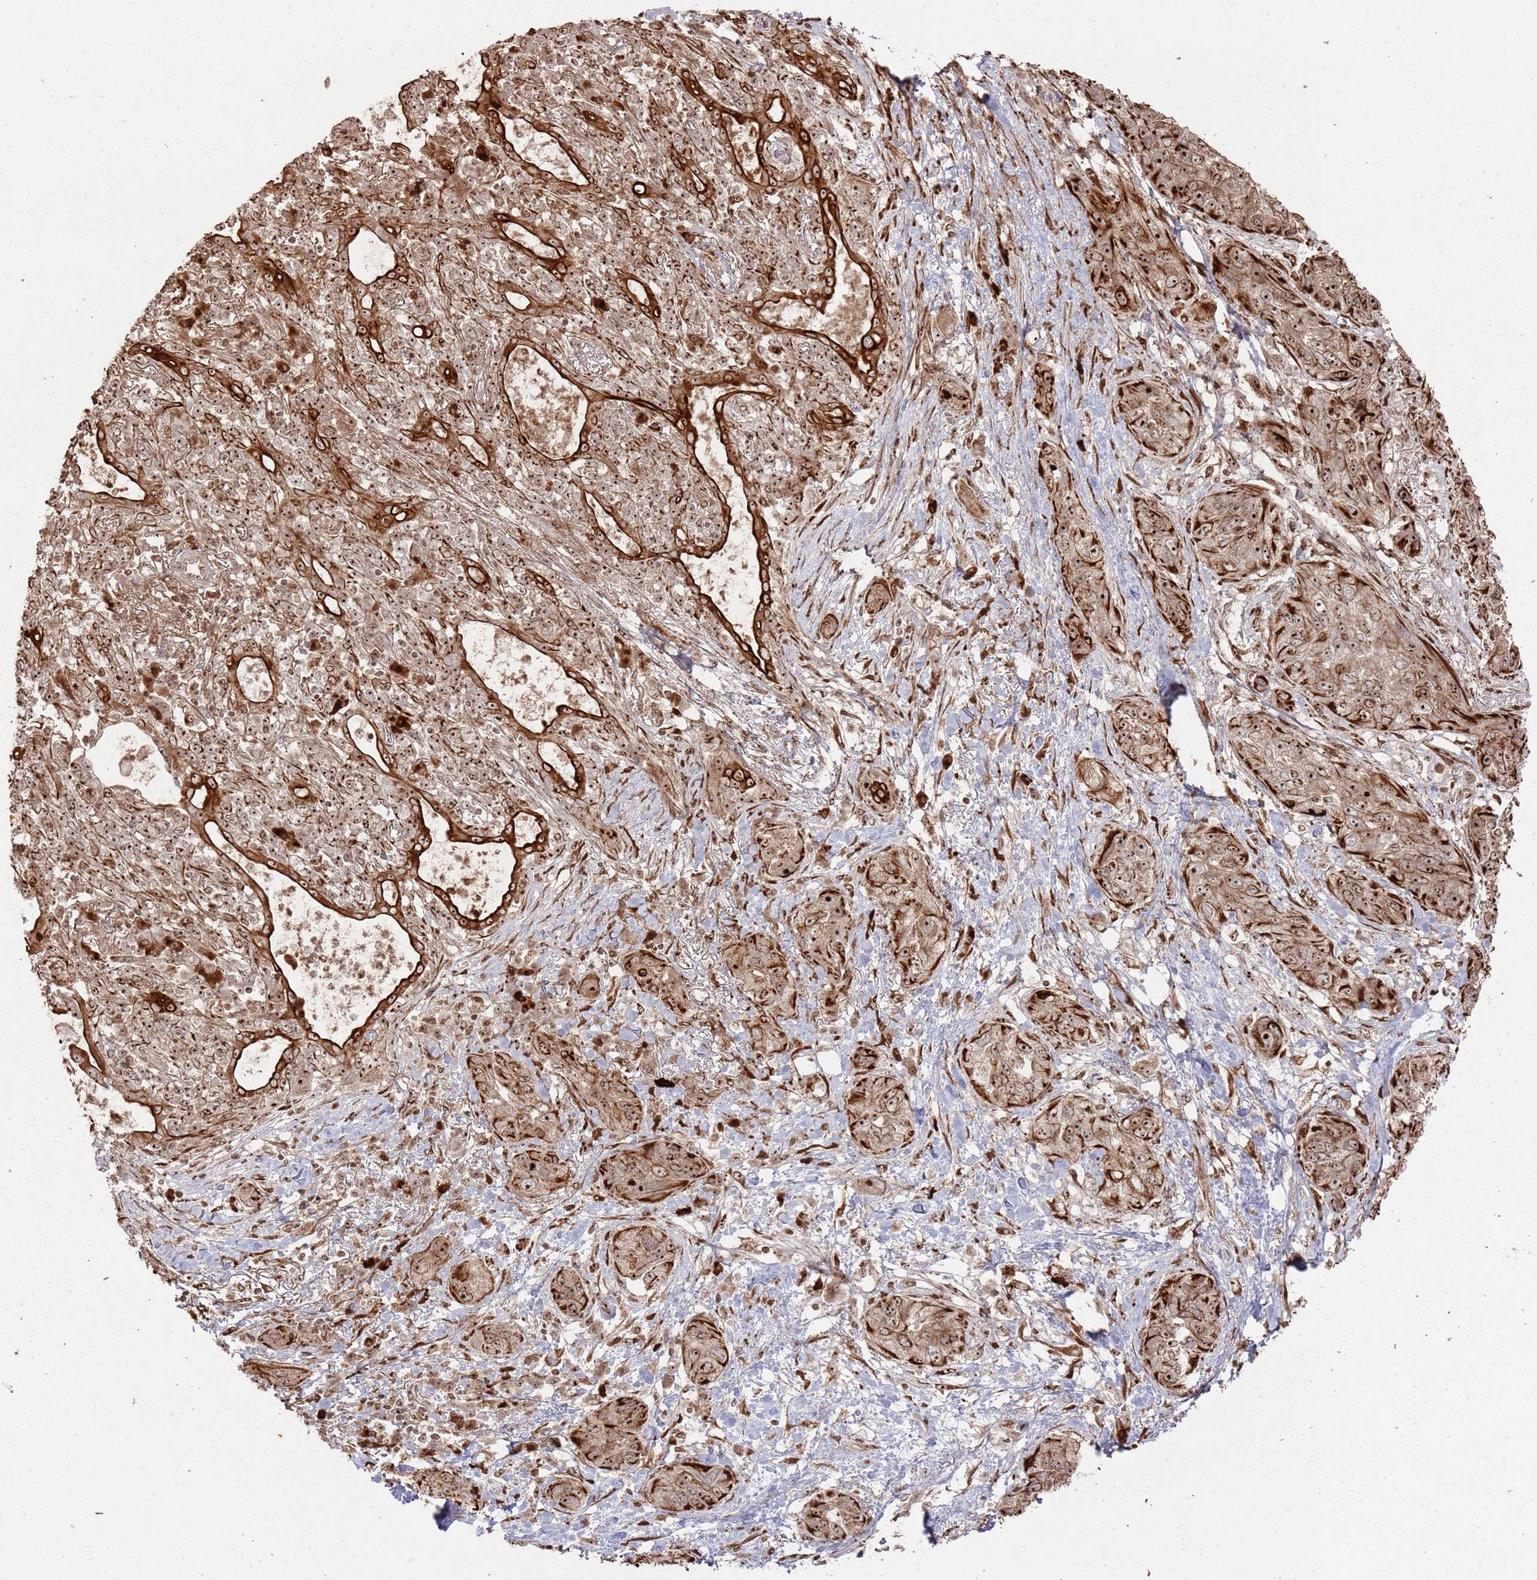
{"staining": {"intensity": "strong", "quantity": ">75%", "location": "cytoplasmic/membranous,nuclear"}, "tissue": "lung cancer", "cell_type": "Tumor cells", "image_type": "cancer", "snomed": [{"axis": "morphology", "description": "Squamous cell carcinoma, NOS"}, {"axis": "topography", "description": "Lung"}], "caption": "Tumor cells show high levels of strong cytoplasmic/membranous and nuclear positivity in approximately >75% of cells in lung squamous cell carcinoma.", "gene": "UTP11", "patient": {"sex": "female", "age": 70}}